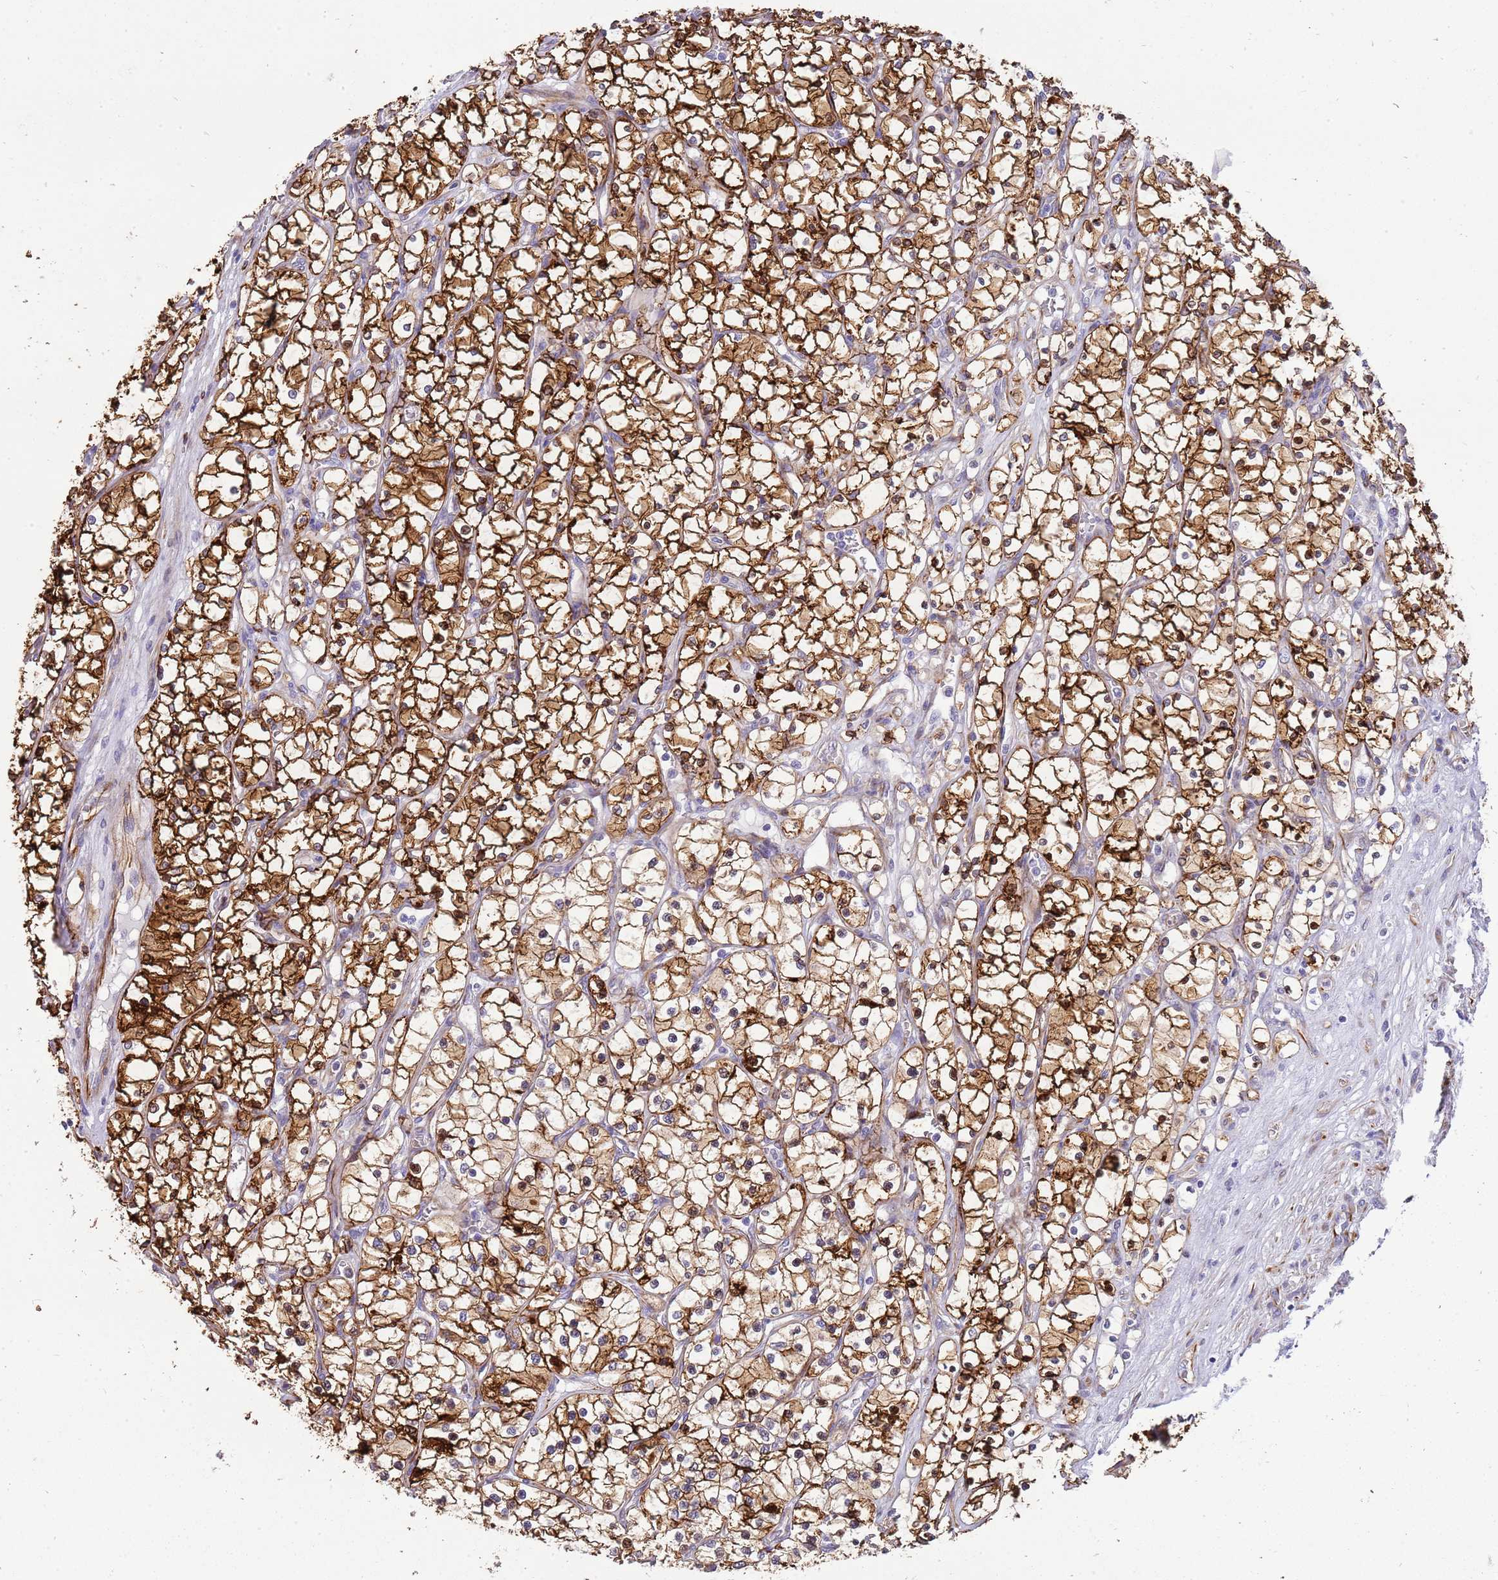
{"staining": {"intensity": "strong", "quantity": "25%-75%", "location": "cytoplasmic/membranous,nuclear"}, "tissue": "renal cancer", "cell_type": "Tumor cells", "image_type": "cancer", "snomed": [{"axis": "morphology", "description": "Adenocarcinoma, NOS"}, {"axis": "topography", "description": "Kidney"}], "caption": "A brown stain labels strong cytoplasmic/membranous and nuclear positivity of a protein in adenocarcinoma (renal) tumor cells.", "gene": "ZDHHC1", "patient": {"sex": "female", "age": 69}}